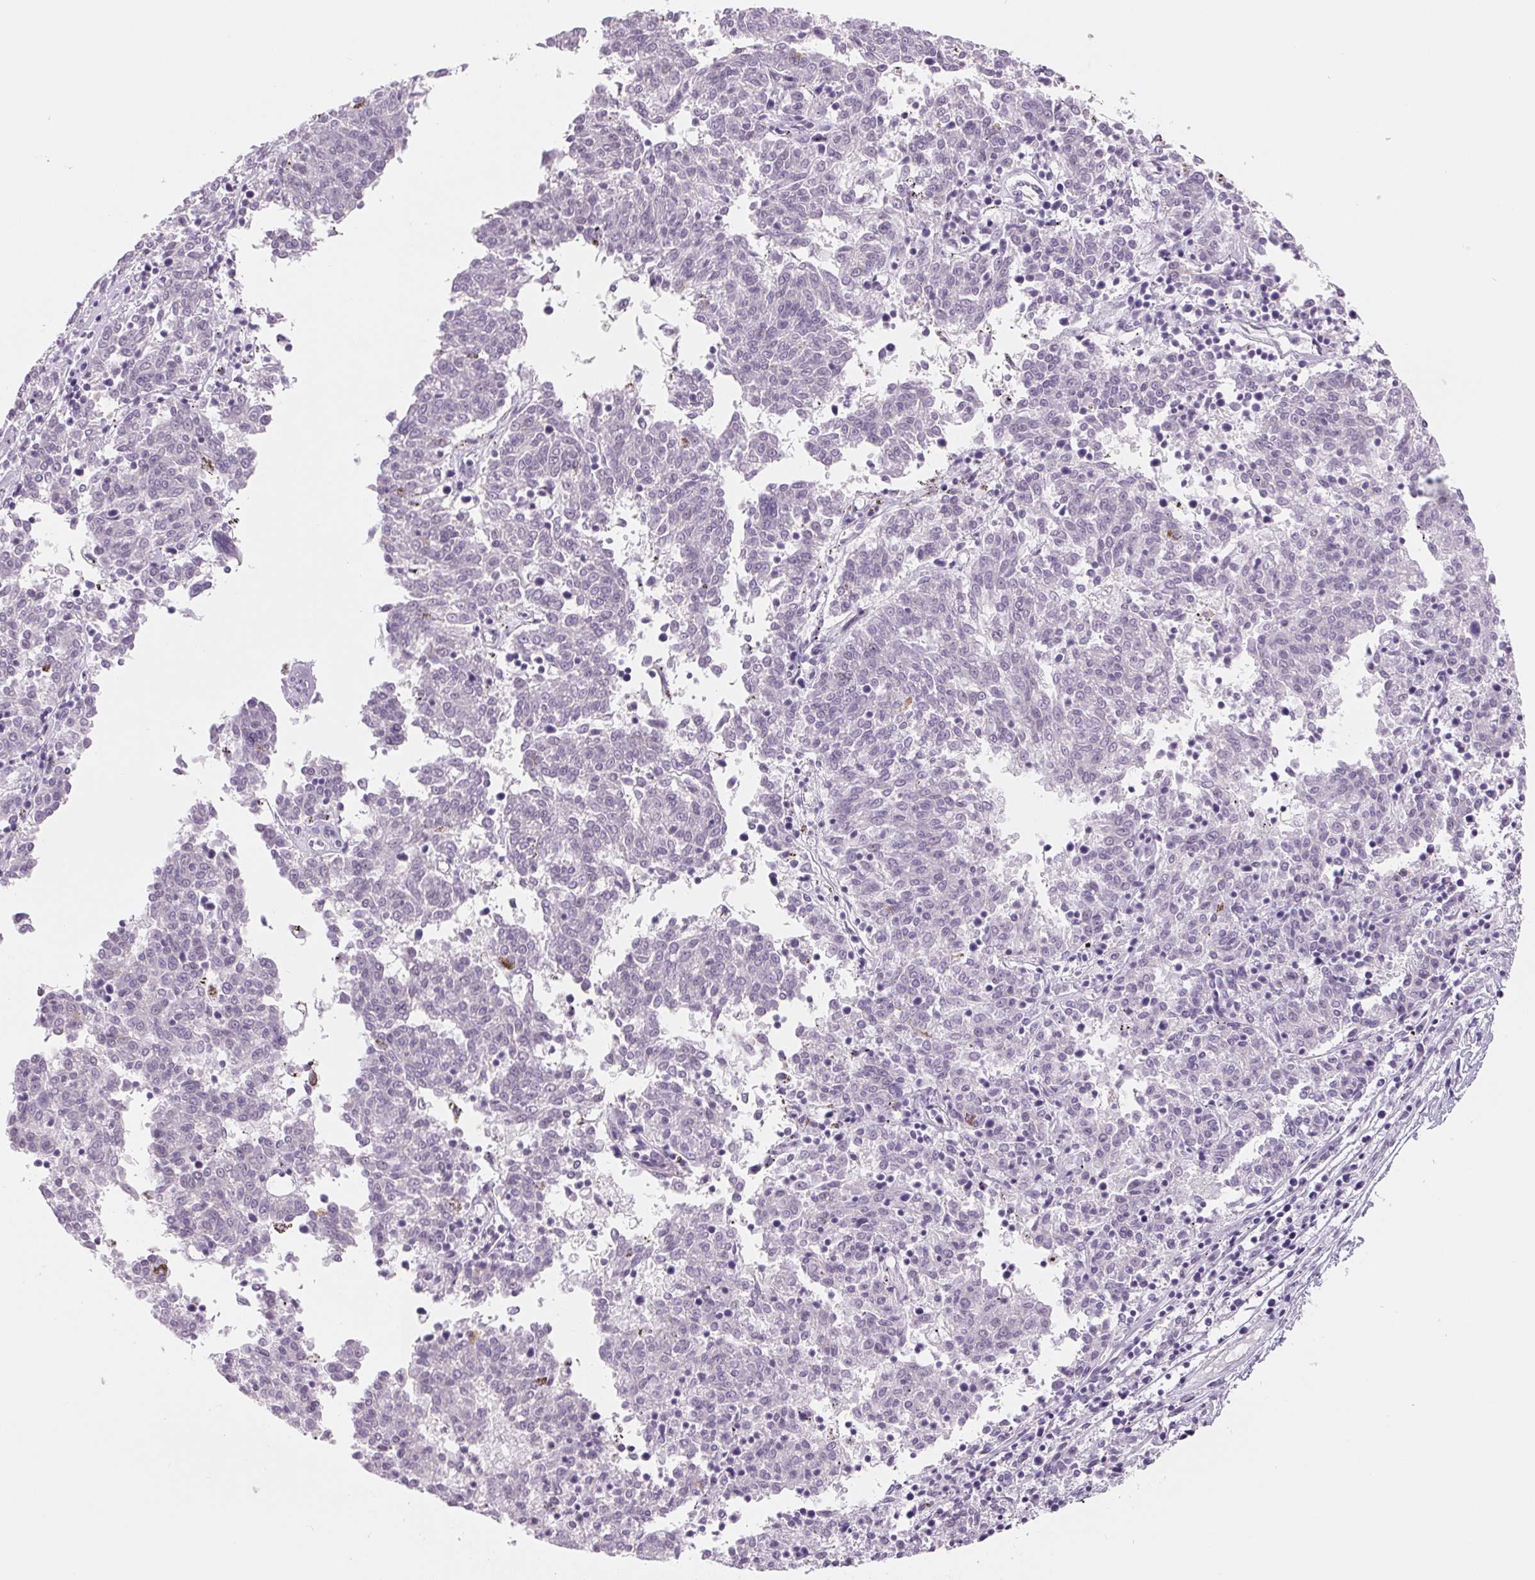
{"staining": {"intensity": "negative", "quantity": "none", "location": "none"}, "tissue": "melanoma", "cell_type": "Tumor cells", "image_type": "cancer", "snomed": [{"axis": "morphology", "description": "Malignant melanoma, NOS"}, {"axis": "topography", "description": "Skin"}], "caption": "This is an immunohistochemistry image of malignant melanoma. There is no expression in tumor cells.", "gene": "CCDC168", "patient": {"sex": "female", "age": 72}}